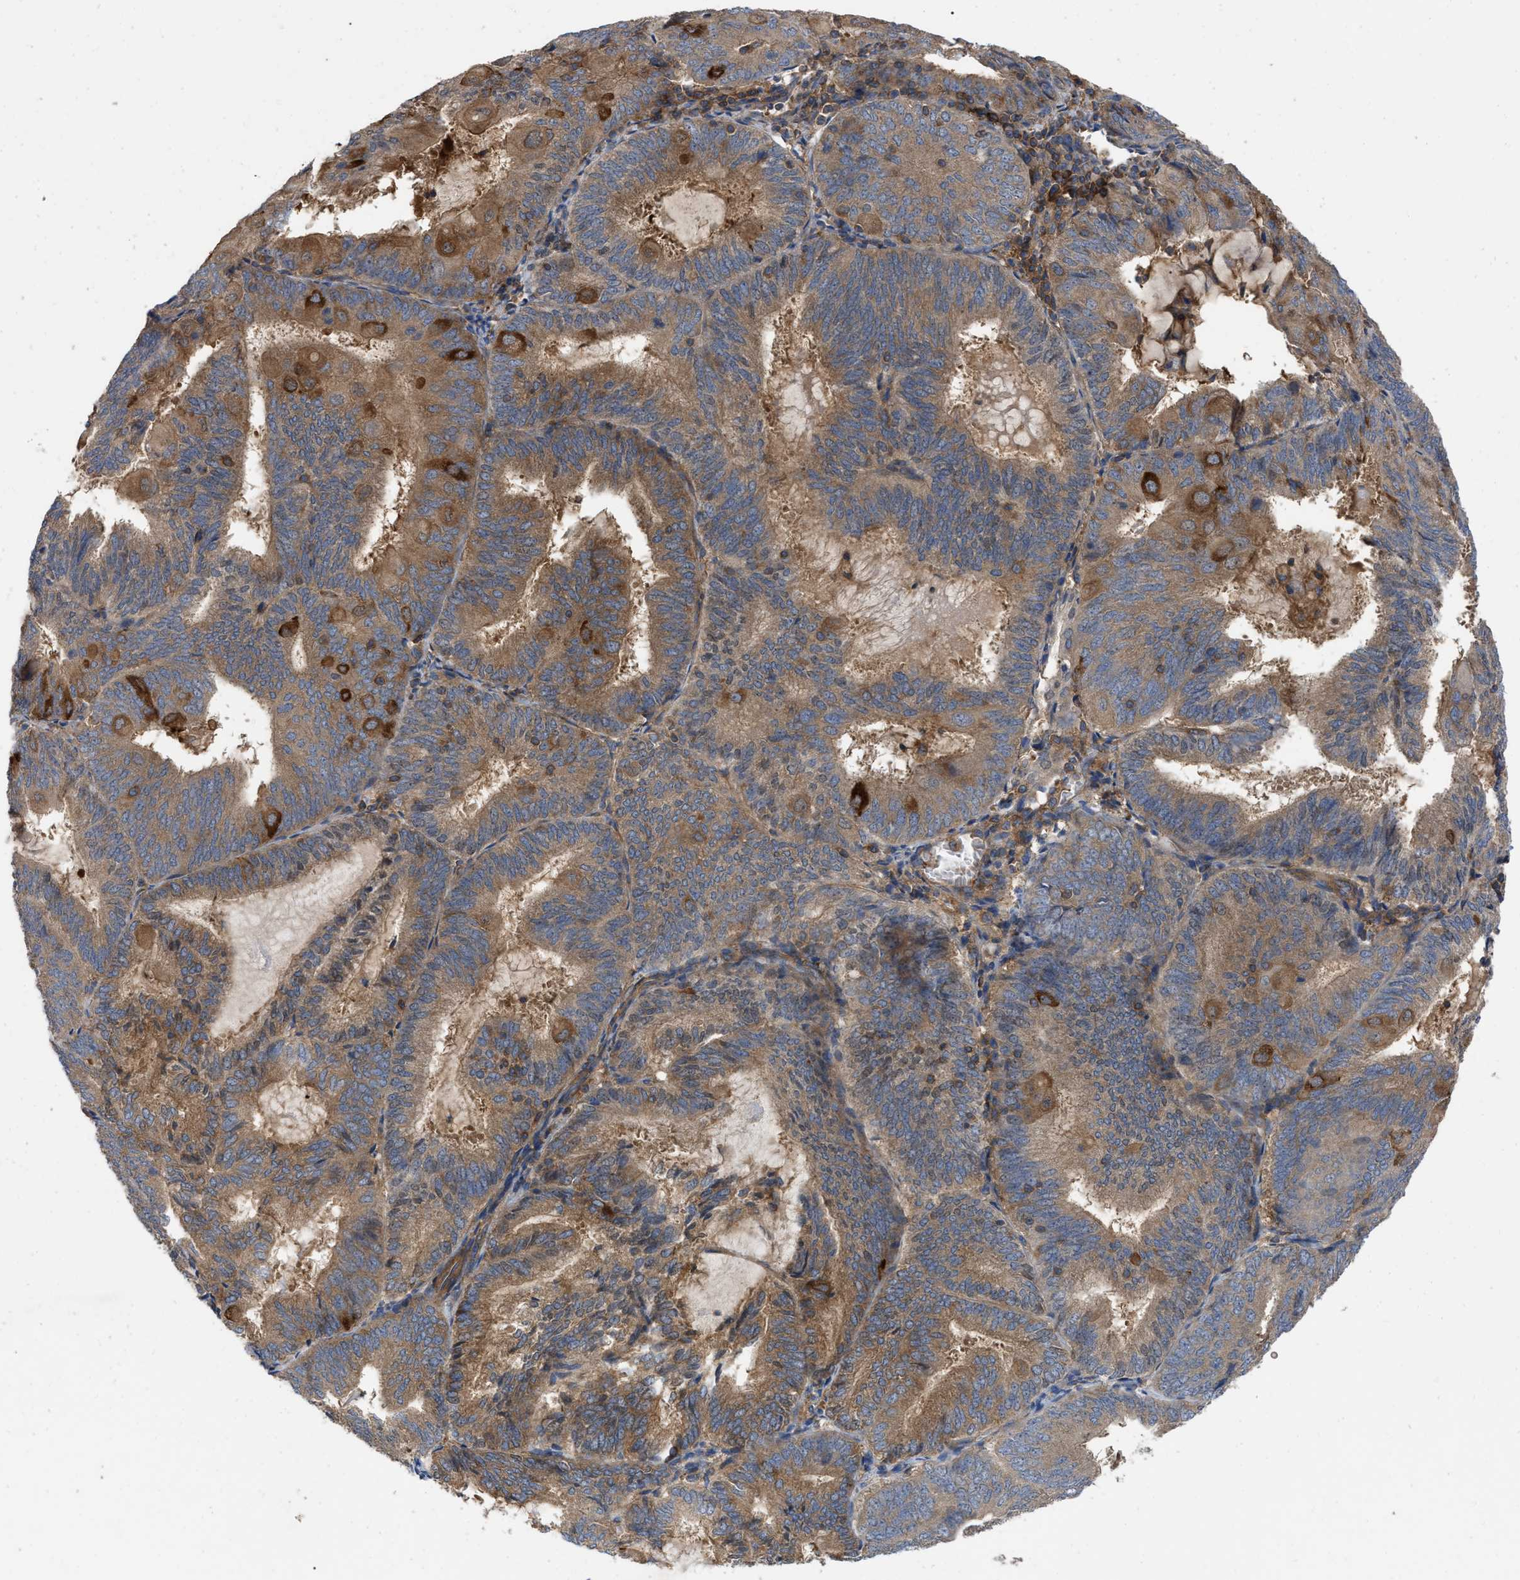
{"staining": {"intensity": "moderate", "quantity": ">75%", "location": "cytoplasmic/membranous"}, "tissue": "endometrial cancer", "cell_type": "Tumor cells", "image_type": "cancer", "snomed": [{"axis": "morphology", "description": "Adenocarcinoma, NOS"}, {"axis": "topography", "description": "Endometrium"}], "caption": "A histopathology image showing moderate cytoplasmic/membranous staining in about >75% of tumor cells in endometrial adenocarcinoma, as visualized by brown immunohistochemical staining.", "gene": "RABEP1", "patient": {"sex": "female", "age": 81}}